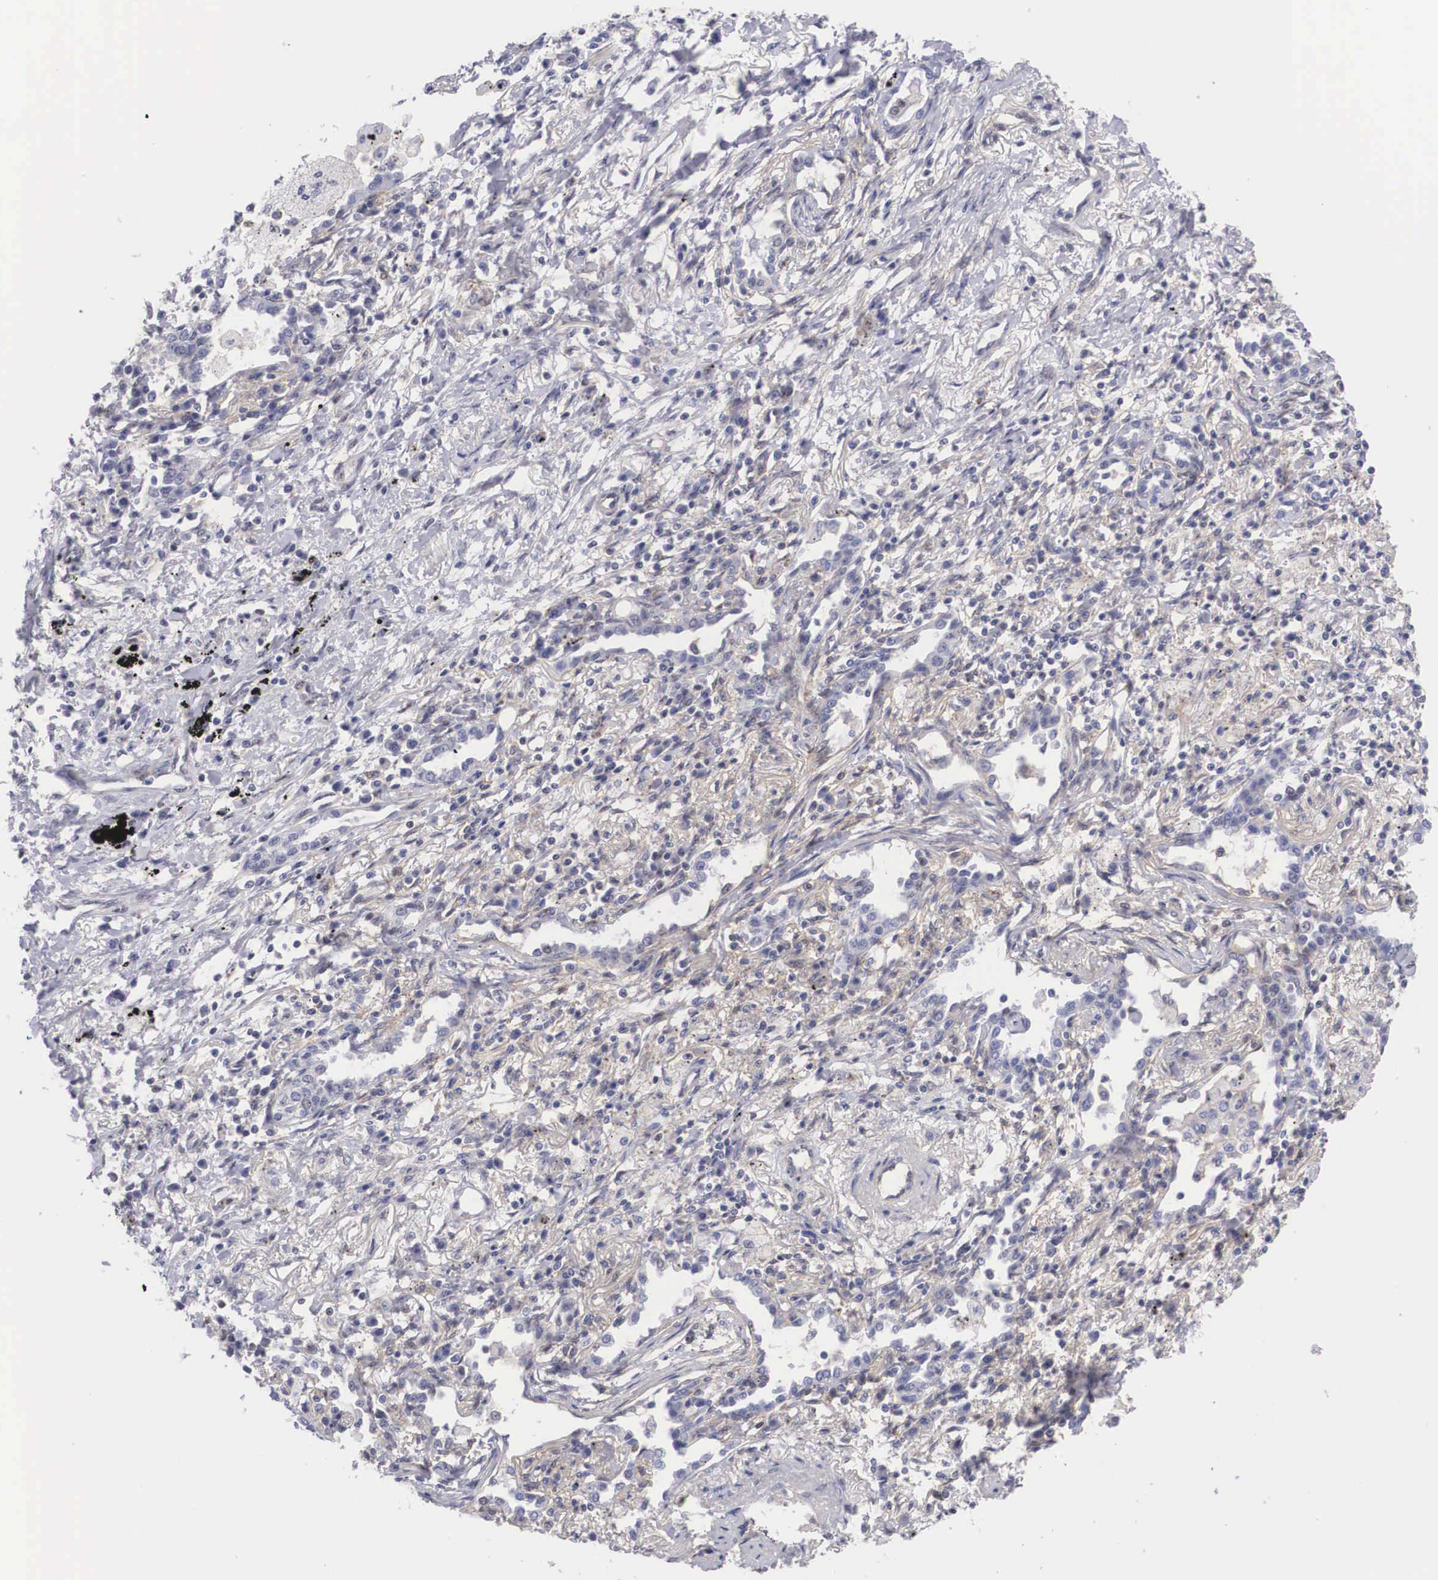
{"staining": {"intensity": "negative", "quantity": "none", "location": "none"}, "tissue": "lung cancer", "cell_type": "Tumor cells", "image_type": "cancer", "snomed": [{"axis": "morphology", "description": "Adenocarcinoma, NOS"}, {"axis": "topography", "description": "Lung"}], "caption": "Immunohistochemical staining of adenocarcinoma (lung) reveals no significant positivity in tumor cells.", "gene": "NR4A2", "patient": {"sex": "male", "age": 60}}